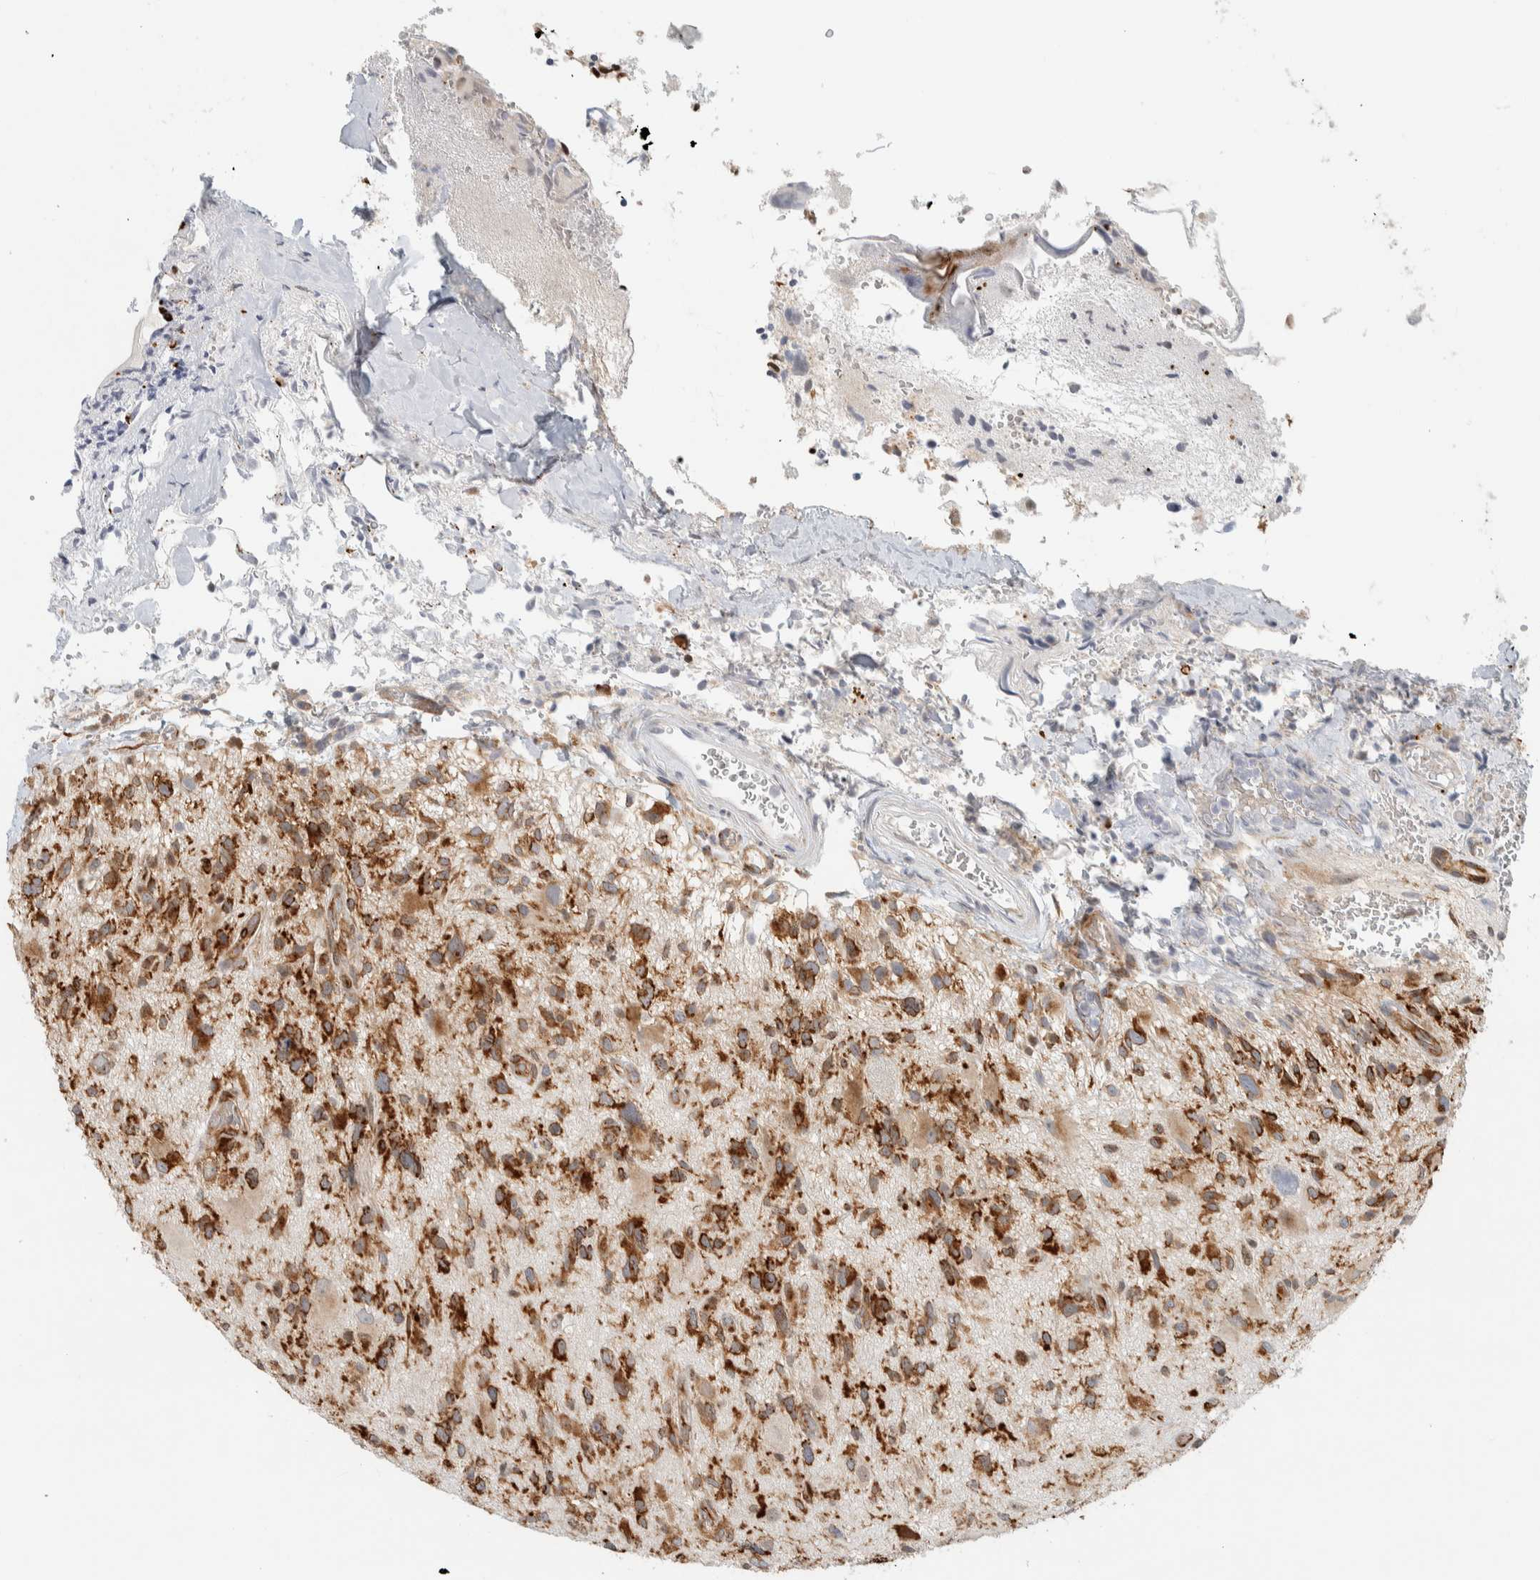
{"staining": {"intensity": "strong", "quantity": ">75%", "location": "cytoplasmic/membranous"}, "tissue": "glioma", "cell_type": "Tumor cells", "image_type": "cancer", "snomed": [{"axis": "morphology", "description": "Glioma, malignant, High grade"}, {"axis": "topography", "description": "Brain"}], "caption": "Glioma stained for a protein (brown) displays strong cytoplasmic/membranous positive staining in about >75% of tumor cells.", "gene": "LLGL2", "patient": {"sex": "male", "age": 33}}